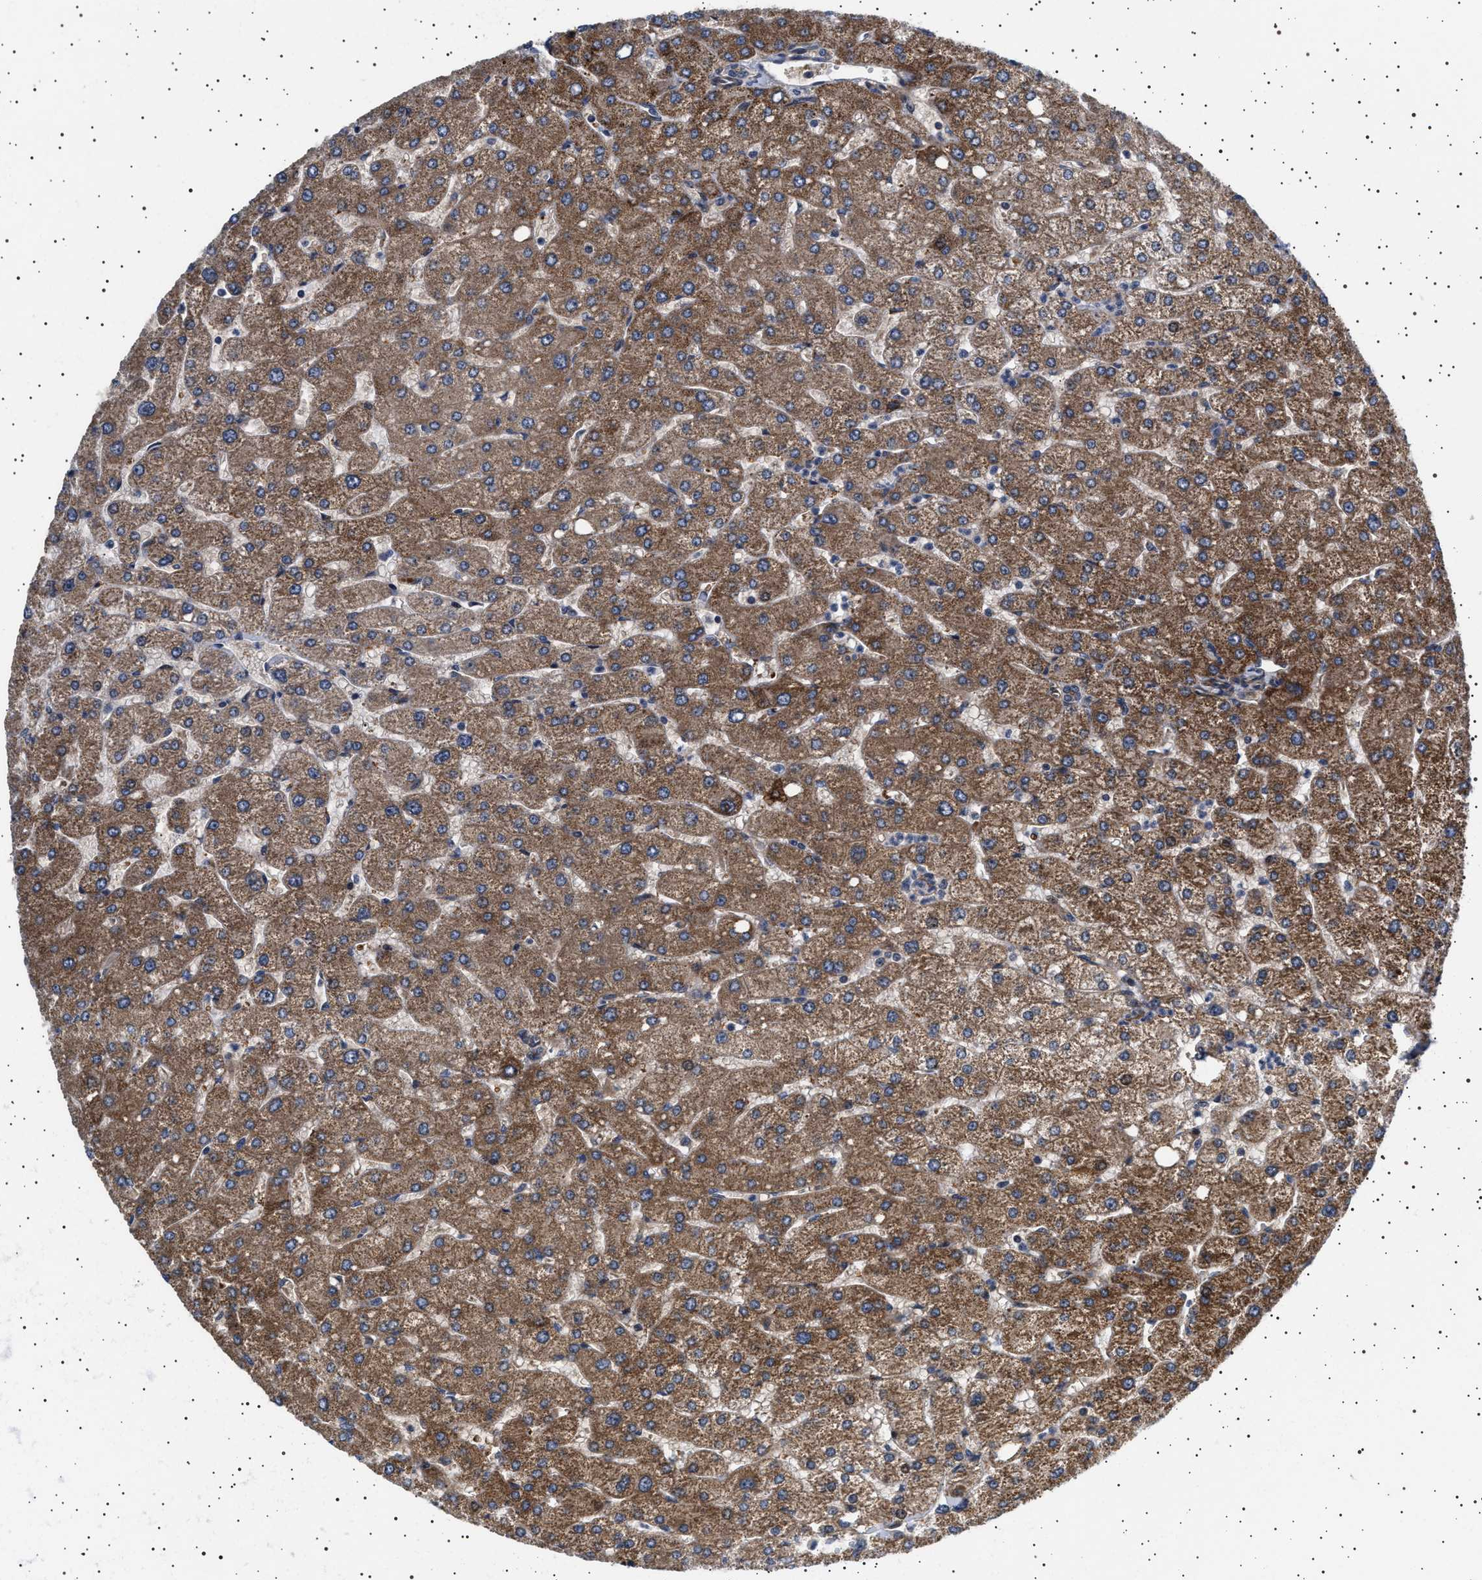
{"staining": {"intensity": "weak", "quantity": "25%-75%", "location": "cytoplasmic/membranous"}, "tissue": "liver", "cell_type": "Cholangiocytes", "image_type": "normal", "snomed": [{"axis": "morphology", "description": "Normal tissue, NOS"}, {"axis": "topography", "description": "Liver"}], "caption": "Immunohistochemical staining of unremarkable liver exhibits 25%-75% levels of weak cytoplasmic/membranous protein expression in approximately 25%-75% of cholangiocytes.", "gene": "BAG3", "patient": {"sex": "male", "age": 55}}